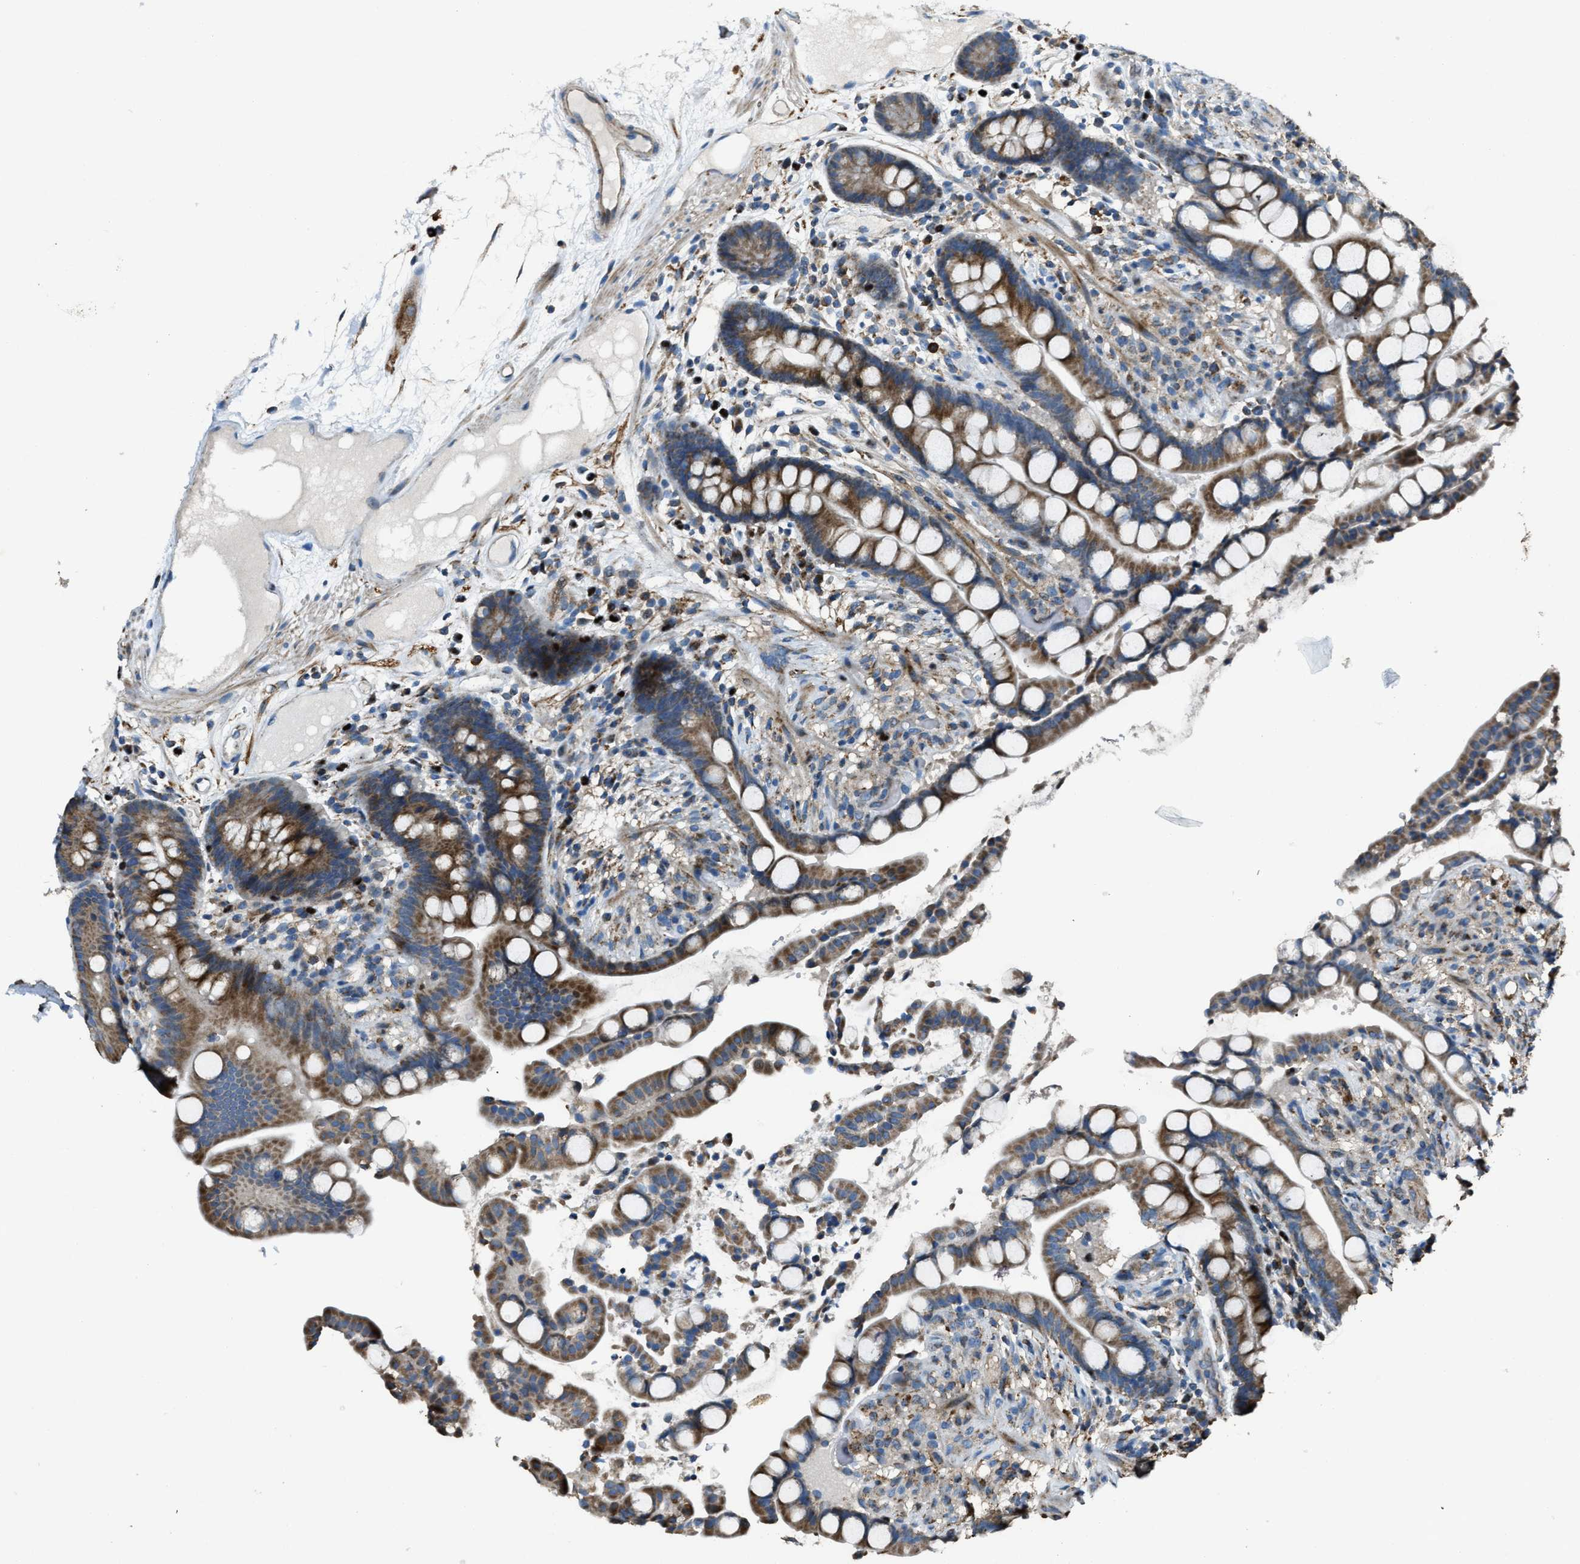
{"staining": {"intensity": "weak", "quantity": ">75%", "location": "cytoplasmic/membranous"}, "tissue": "colon", "cell_type": "Endothelial cells", "image_type": "normal", "snomed": [{"axis": "morphology", "description": "Normal tissue, NOS"}, {"axis": "topography", "description": "Colon"}], "caption": "This micrograph displays immunohistochemistry staining of normal human colon, with low weak cytoplasmic/membranous expression in about >75% of endothelial cells.", "gene": "SLC25A11", "patient": {"sex": "male", "age": 73}}